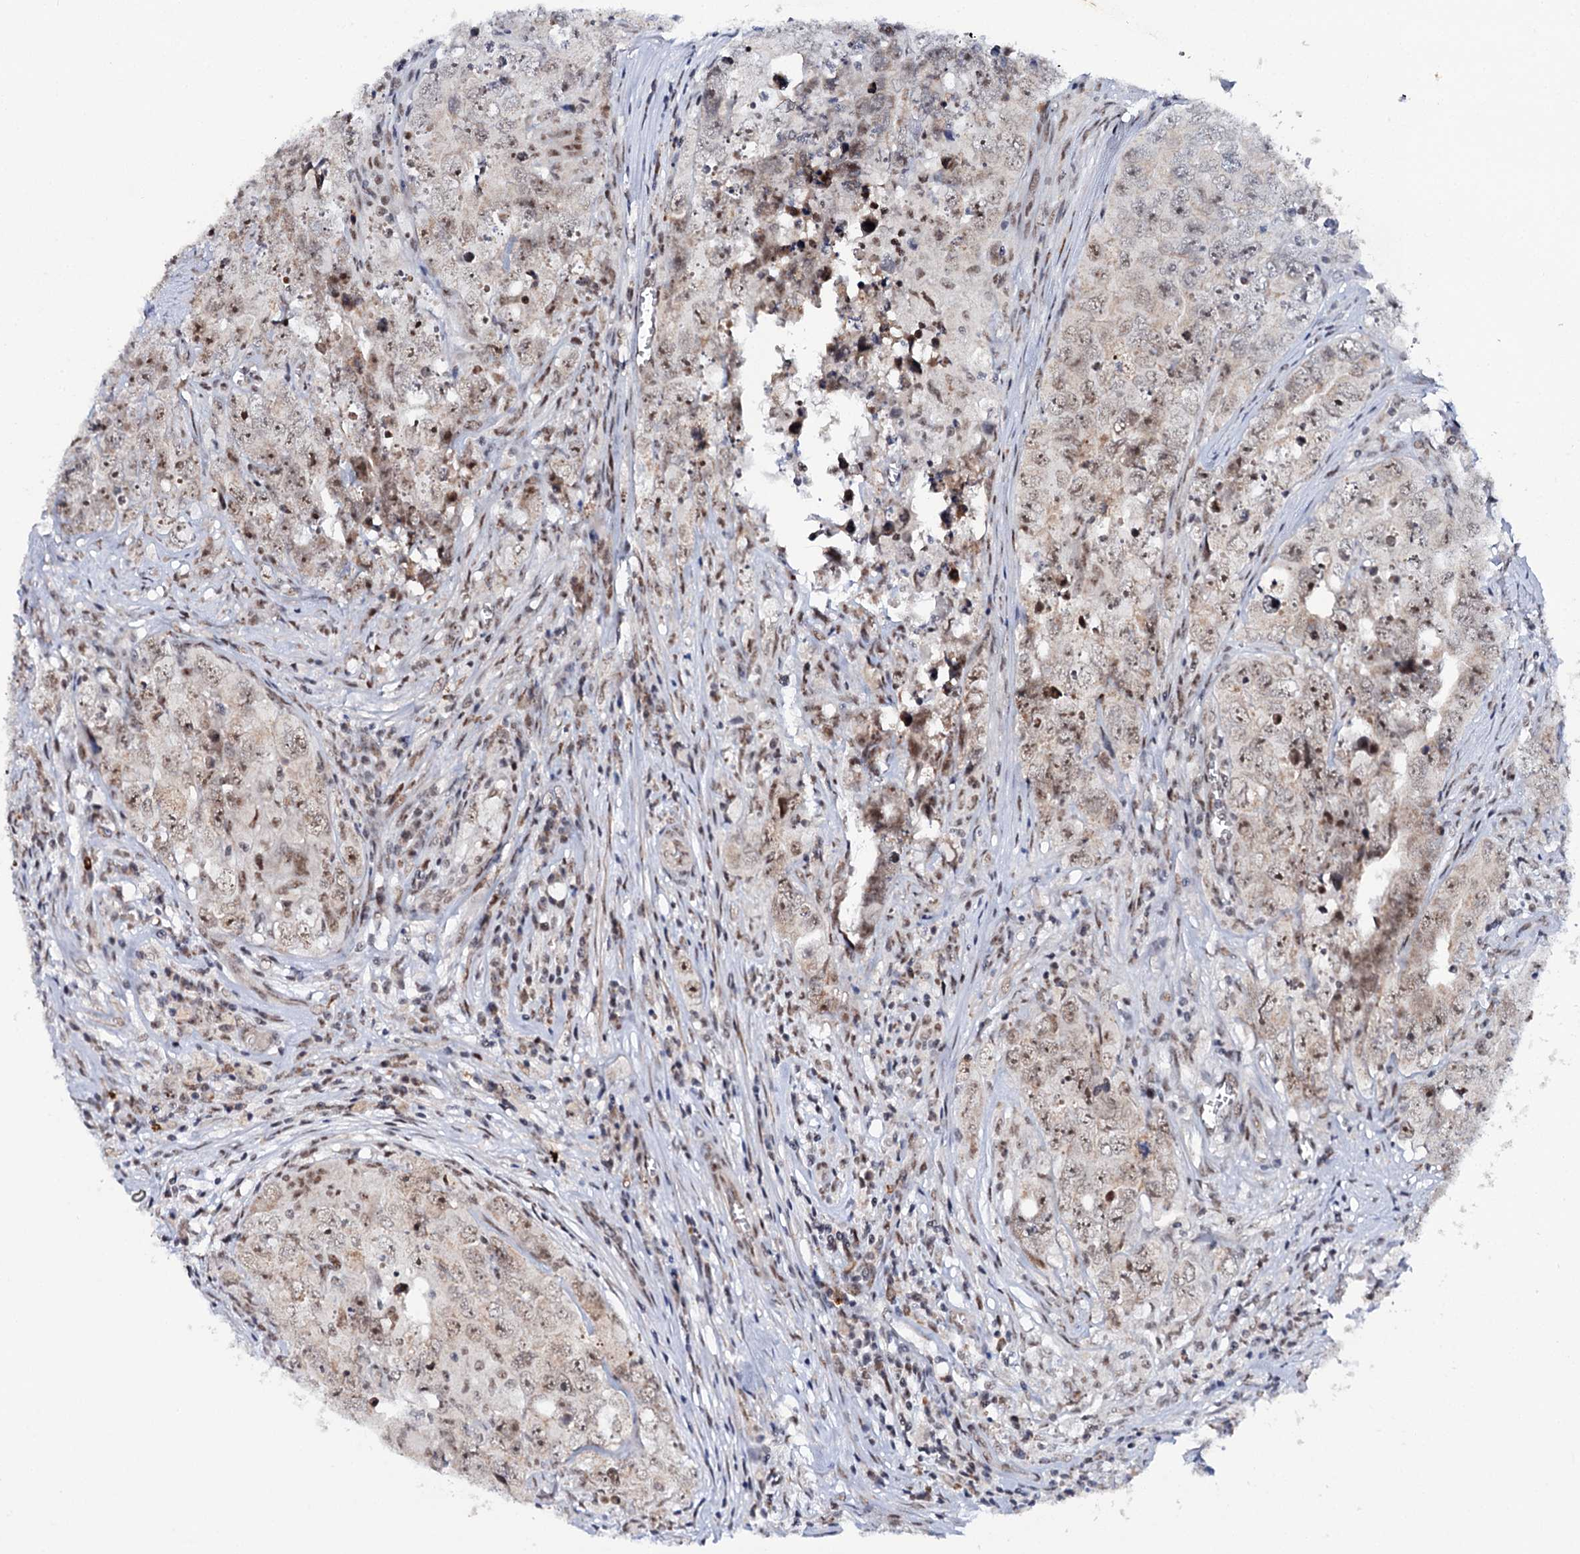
{"staining": {"intensity": "moderate", "quantity": "25%-75%", "location": "nuclear"}, "tissue": "testis cancer", "cell_type": "Tumor cells", "image_type": "cancer", "snomed": [{"axis": "morphology", "description": "Seminoma, NOS"}, {"axis": "morphology", "description": "Carcinoma, Embryonal, NOS"}, {"axis": "topography", "description": "Testis"}], "caption": "Human testis cancer (seminoma) stained with a brown dye exhibits moderate nuclear positive staining in approximately 25%-75% of tumor cells.", "gene": "BUD13", "patient": {"sex": "male", "age": 43}}